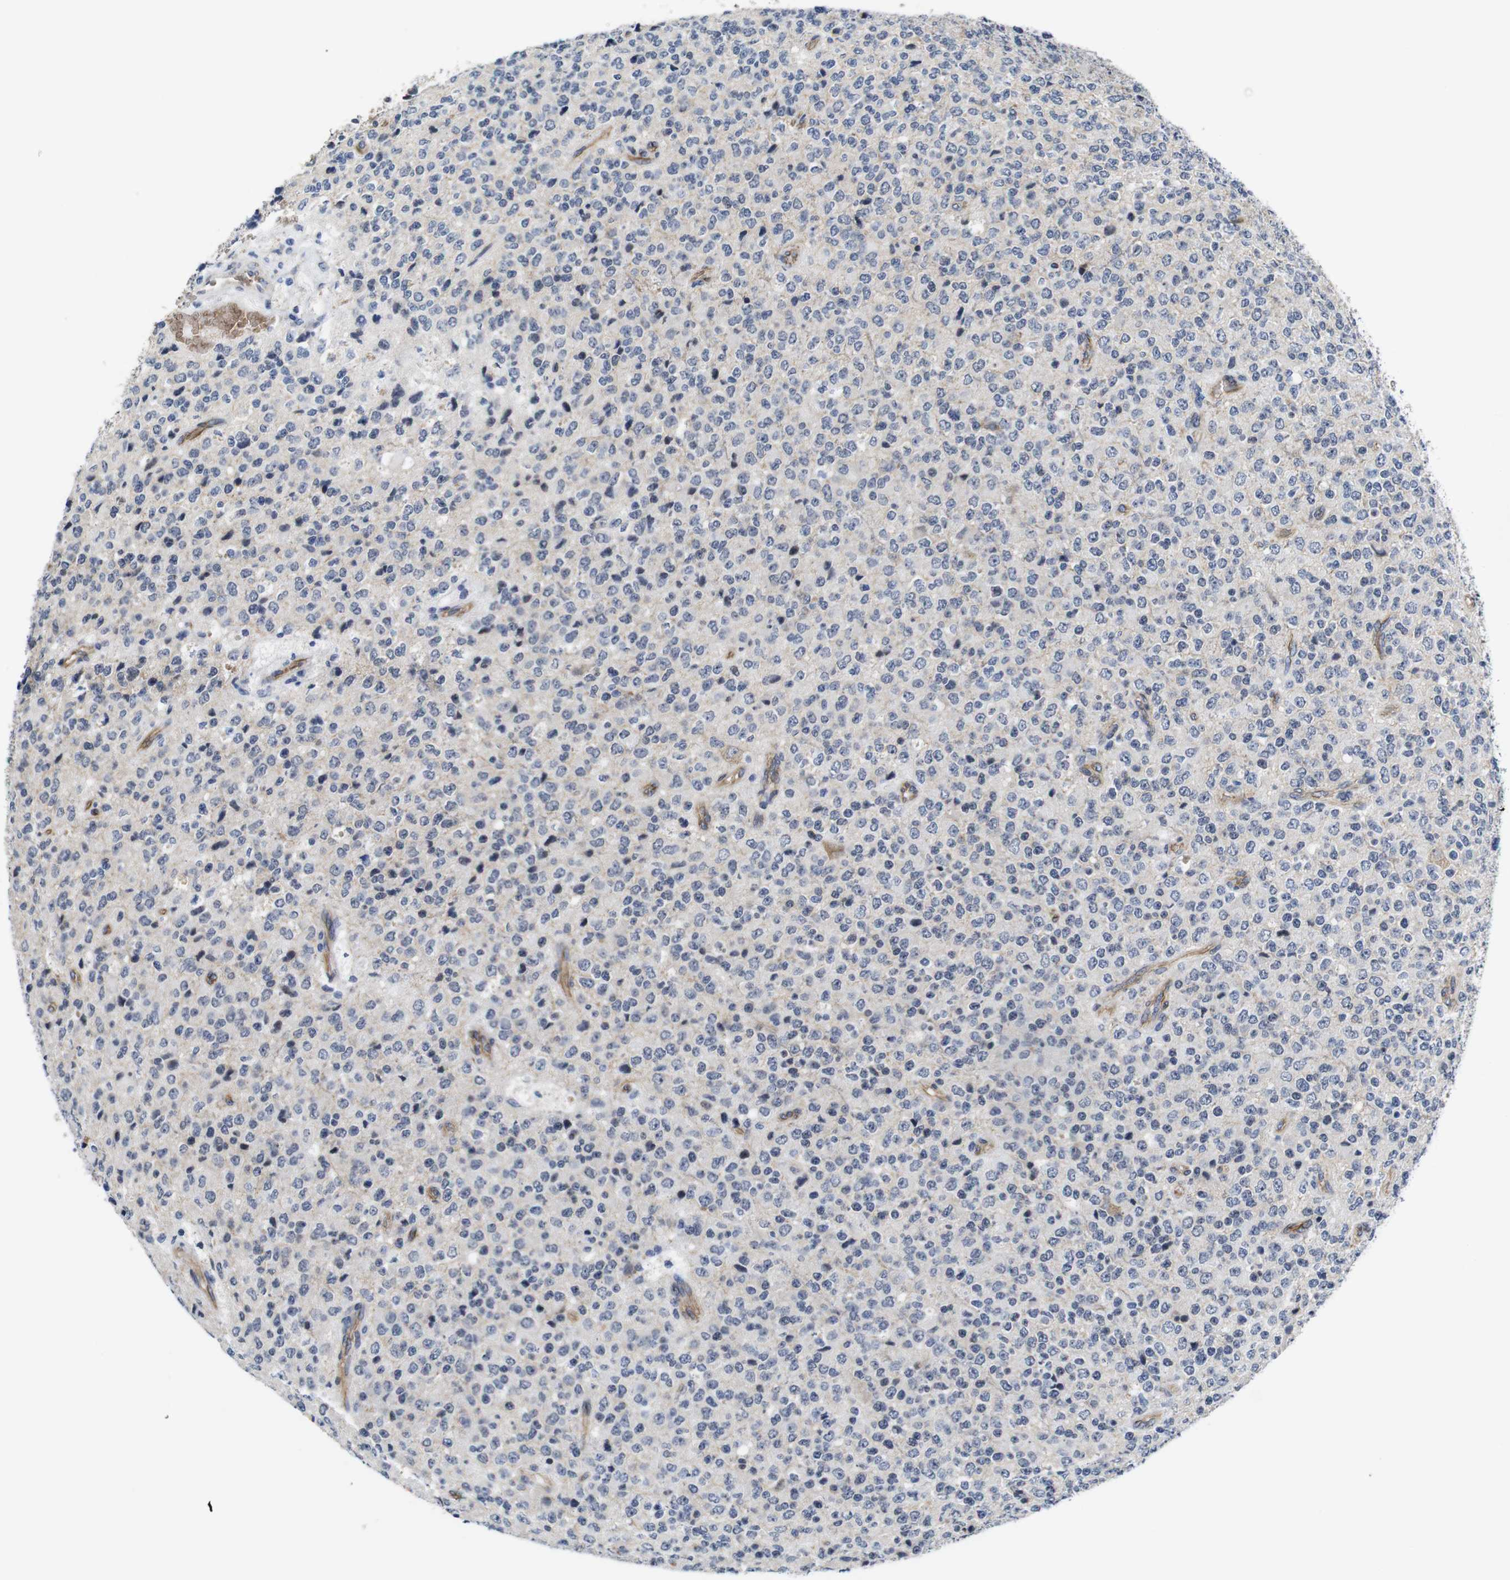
{"staining": {"intensity": "negative", "quantity": "none", "location": "none"}, "tissue": "glioma", "cell_type": "Tumor cells", "image_type": "cancer", "snomed": [{"axis": "morphology", "description": "Glioma, malignant, High grade"}, {"axis": "topography", "description": "pancreas cauda"}], "caption": "DAB (3,3'-diaminobenzidine) immunohistochemical staining of glioma shows no significant staining in tumor cells.", "gene": "SOCS3", "patient": {"sex": "male", "age": 60}}